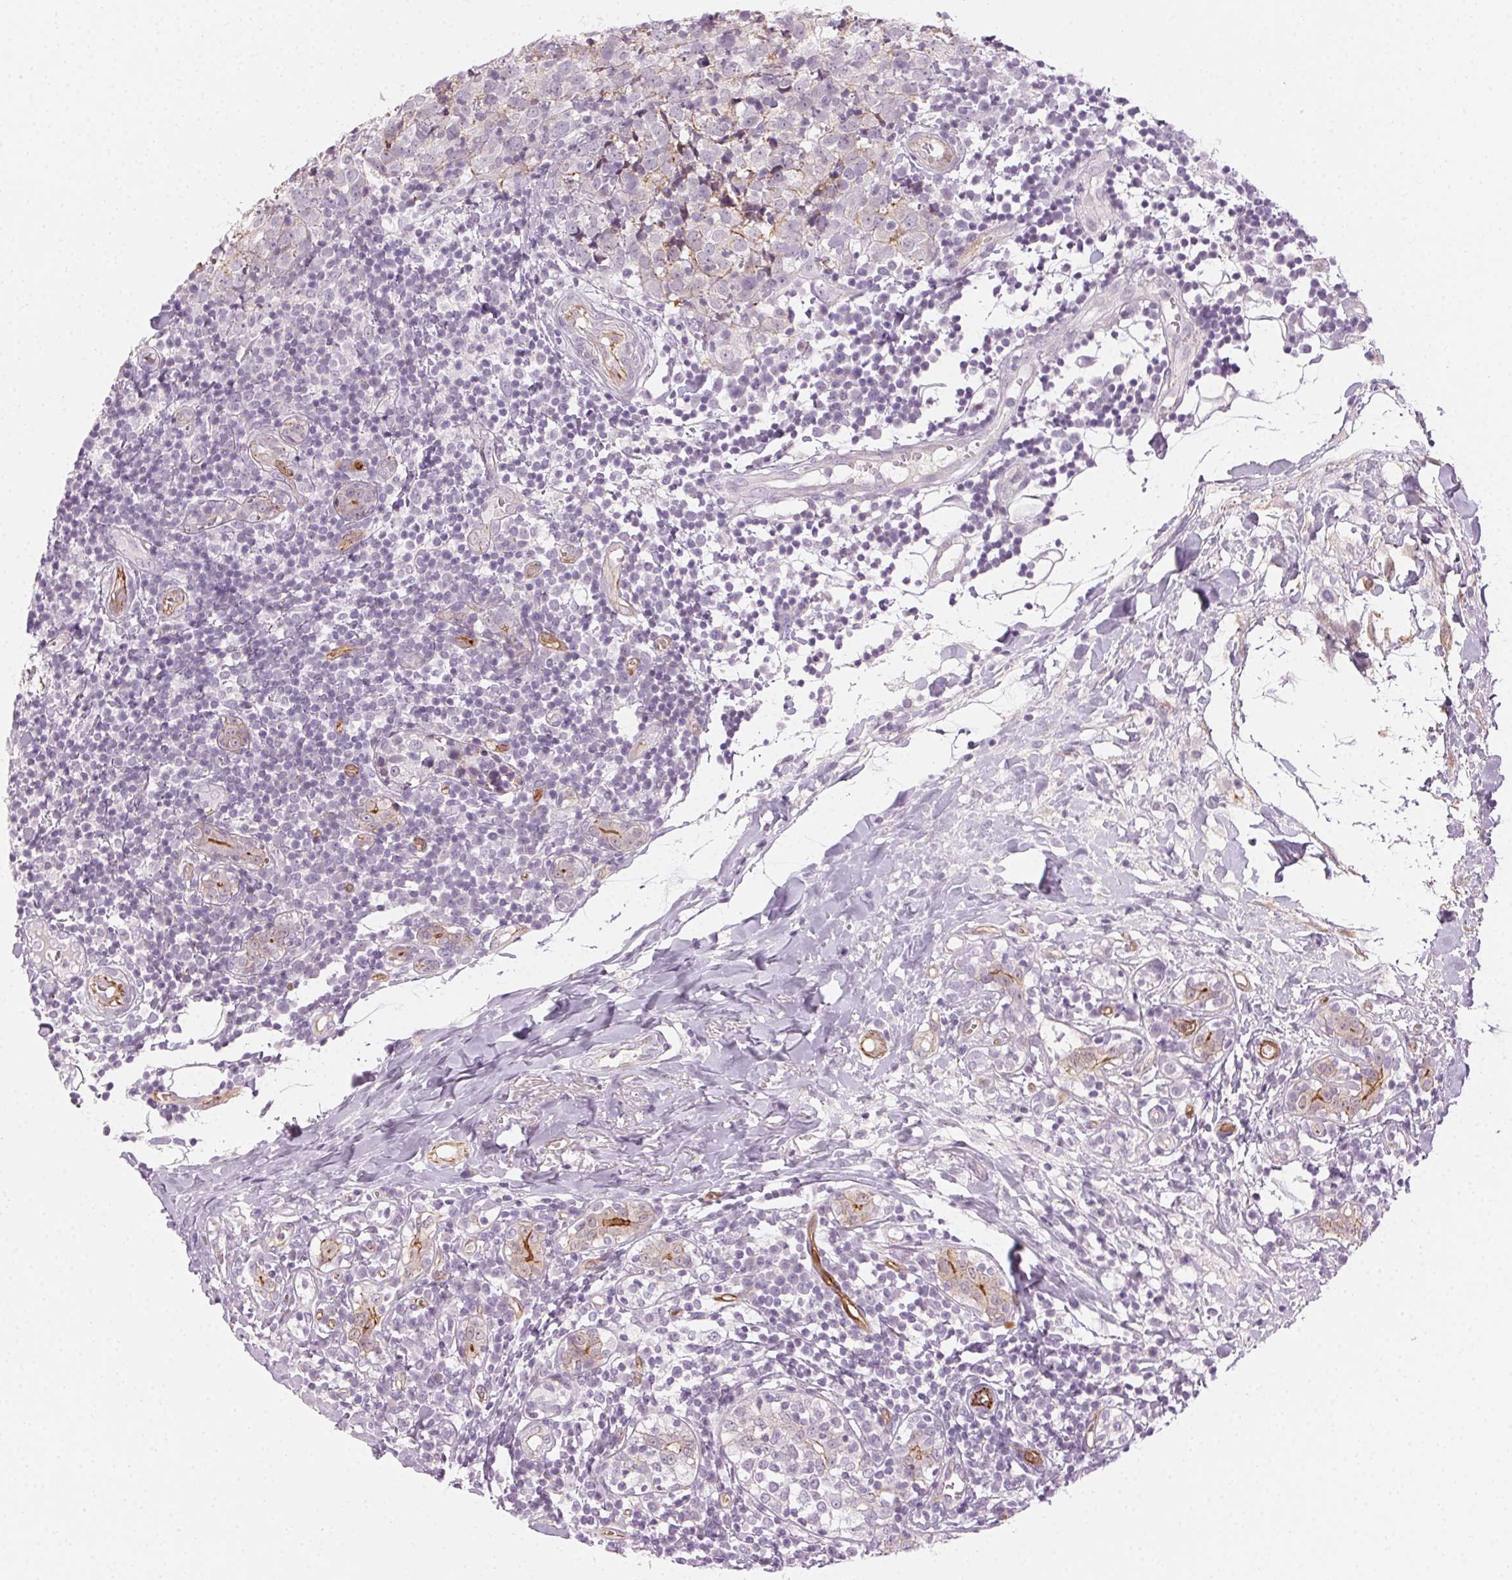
{"staining": {"intensity": "moderate", "quantity": "<25%", "location": "cytoplasmic/membranous"}, "tissue": "breast cancer", "cell_type": "Tumor cells", "image_type": "cancer", "snomed": [{"axis": "morphology", "description": "Duct carcinoma"}, {"axis": "topography", "description": "Breast"}], "caption": "Immunohistochemistry staining of breast cancer, which shows low levels of moderate cytoplasmic/membranous positivity in about <25% of tumor cells indicating moderate cytoplasmic/membranous protein staining. The staining was performed using DAB (brown) for protein detection and nuclei were counterstained in hematoxylin (blue).", "gene": "AIF1L", "patient": {"sex": "female", "age": 30}}